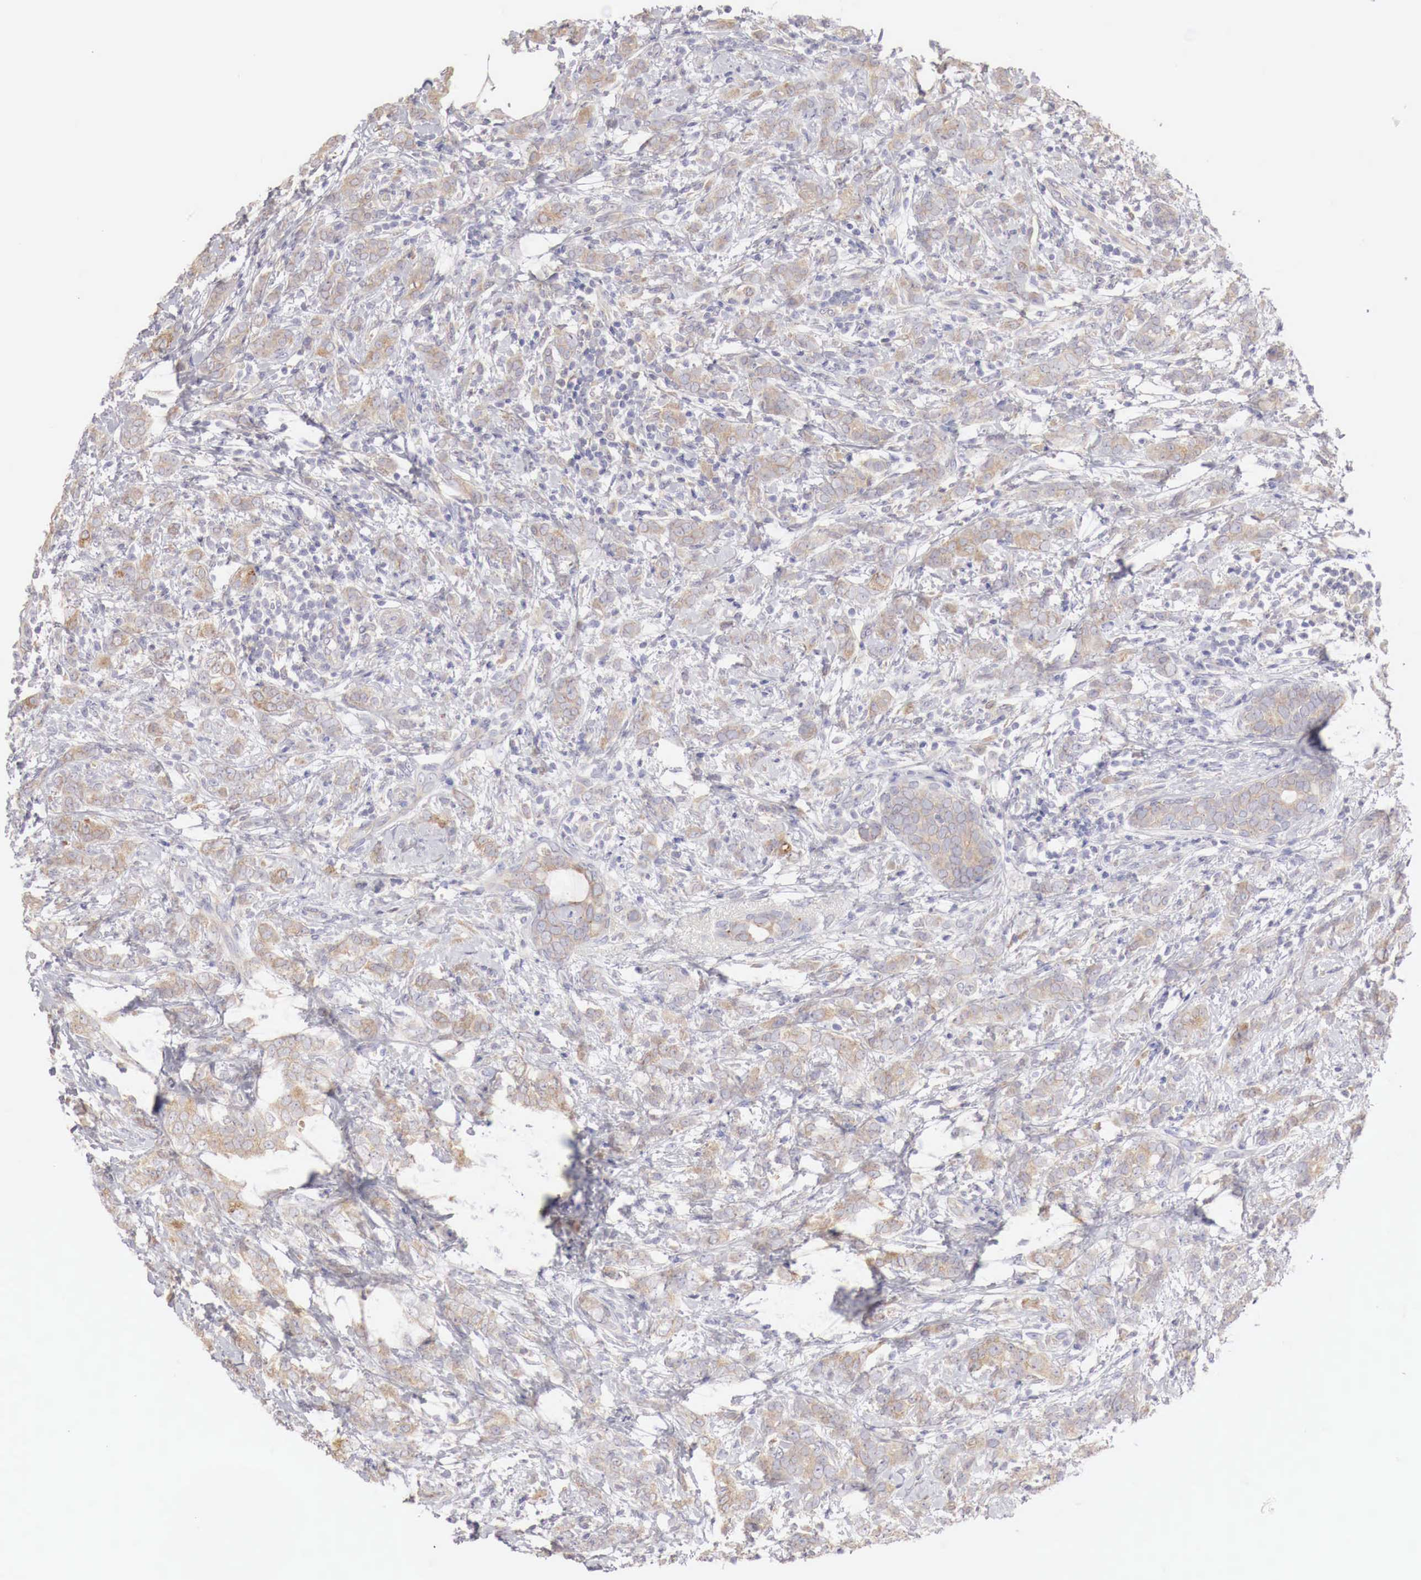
{"staining": {"intensity": "weak", "quantity": ">75%", "location": "cytoplasmic/membranous"}, "tissue": "breast cancer", "cell_type": "Tumor cells", "image_type": "cancer", "snomed": [{"axis": "morphology", "description": "Duct carcinoma"}, {"axis": "topography", "description": "Breast"}], "caption": "A brown stain highlights weak cytoplasmic/membranous positivity of a protein in human breast cancer tumor cells.", "gene": "NSDHL", "patient": {"sex": "female", "age": 53}}